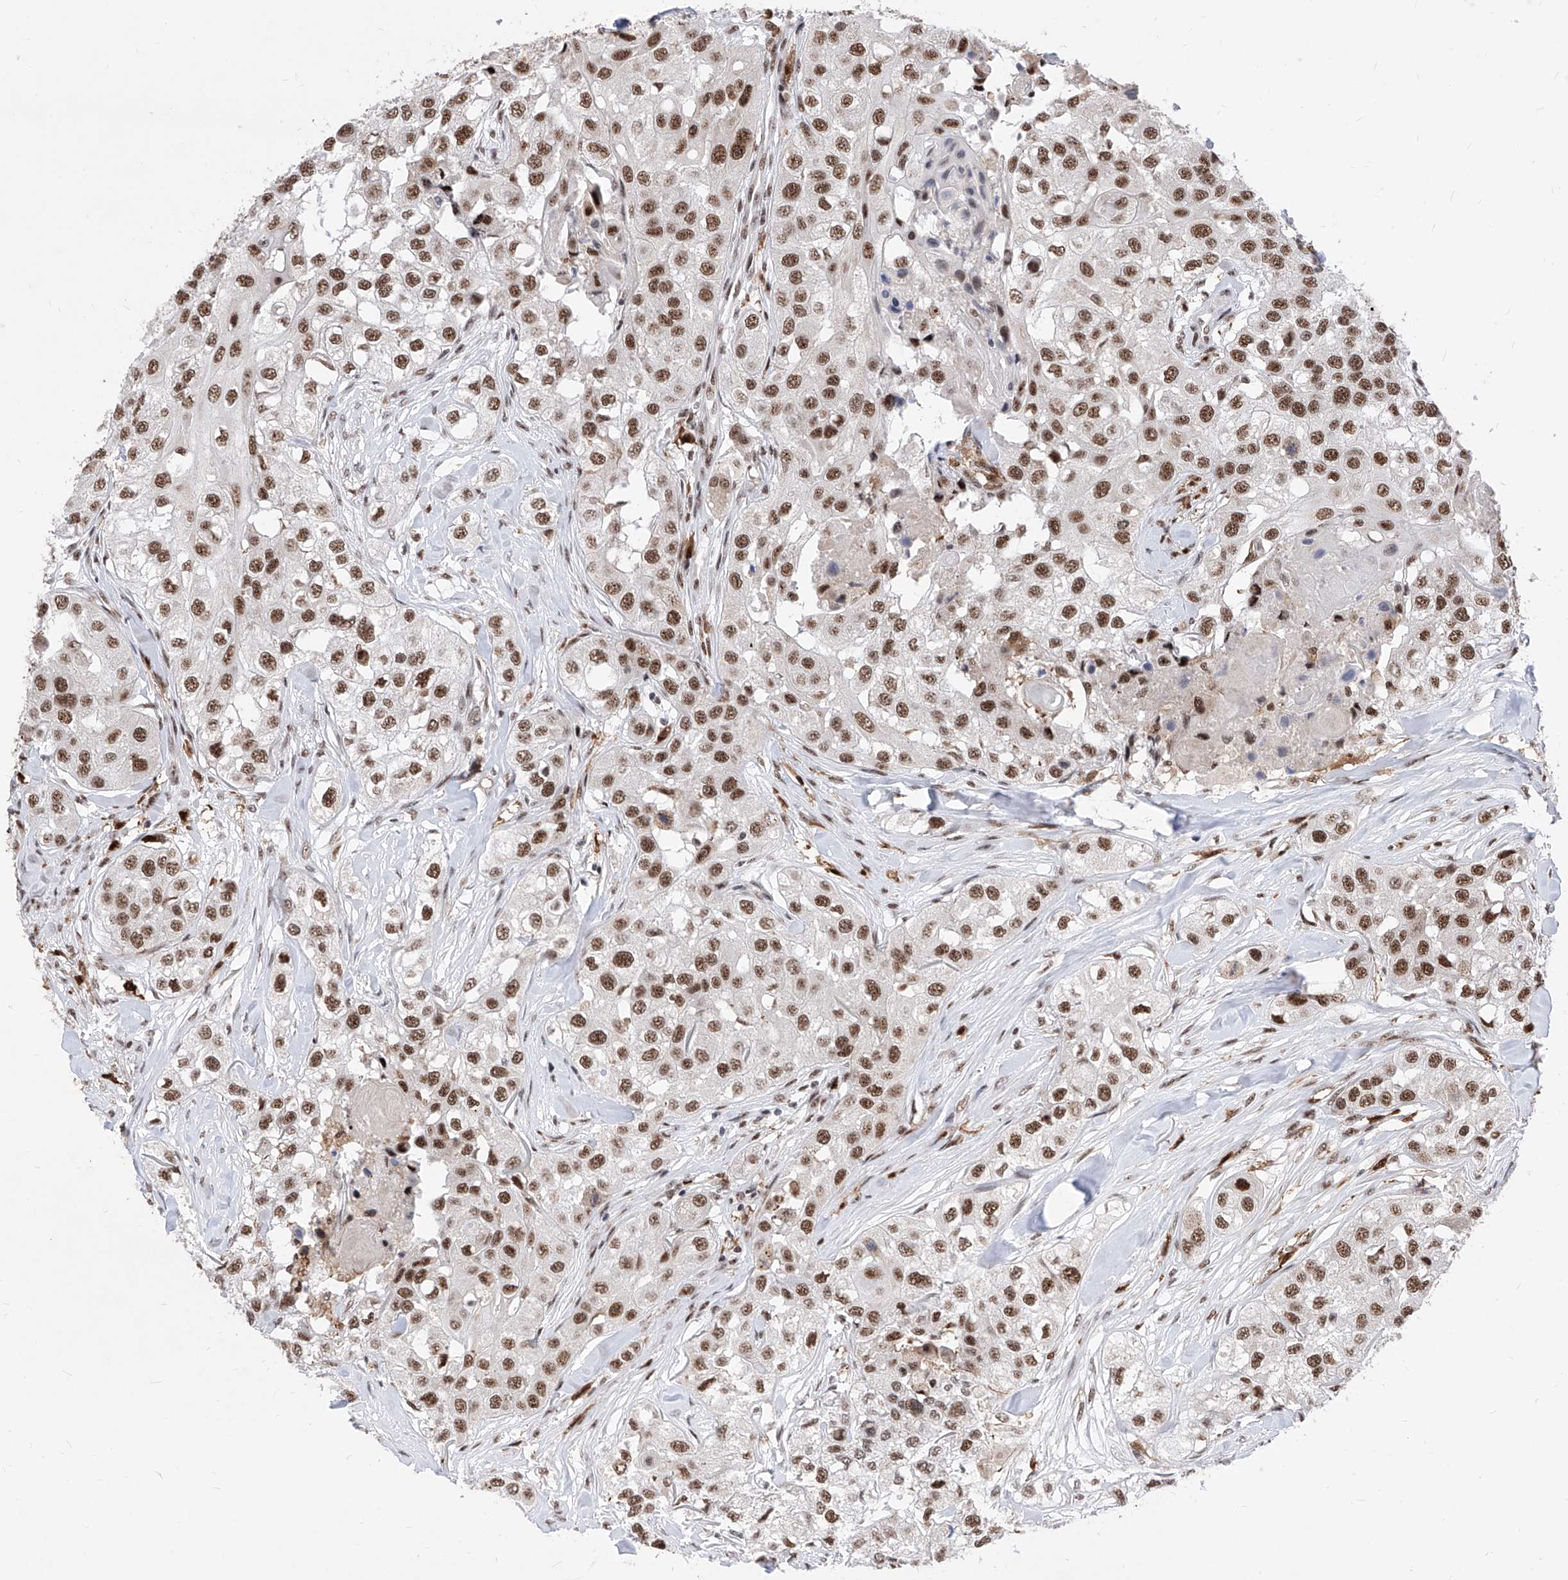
{"staining": {"intensity": "moderate", "quantity": ">75%", "location": "nuclear"}, "tissue": "head and neck cancer", "cell_type": "Tumor cells", "image_type": "cancer", "snomed": [{"axis": "morphology", "description": "Normal tissue, NOS"}, {"axis": "morphology", "description": "Squamous cell carcinoma, NOS"}, {"axis": "topography", "description": "Skeletal muscle"}, {"axis": "topography", "description": "Head-Neck"}], "caption": "High-magnification brightfield microscopy of head and neck cancer (squamous cell carcinoma) stained with DAB (3,3'-diaminobenzidine) (brown) and counterstained with hematoxylin (blue). tumor cells exhibit moderate nuclear positivity is appreciated in approximately>75% of cells.", "gene": "PHF5A", "patient": {"sex": "male", "age": 51}}